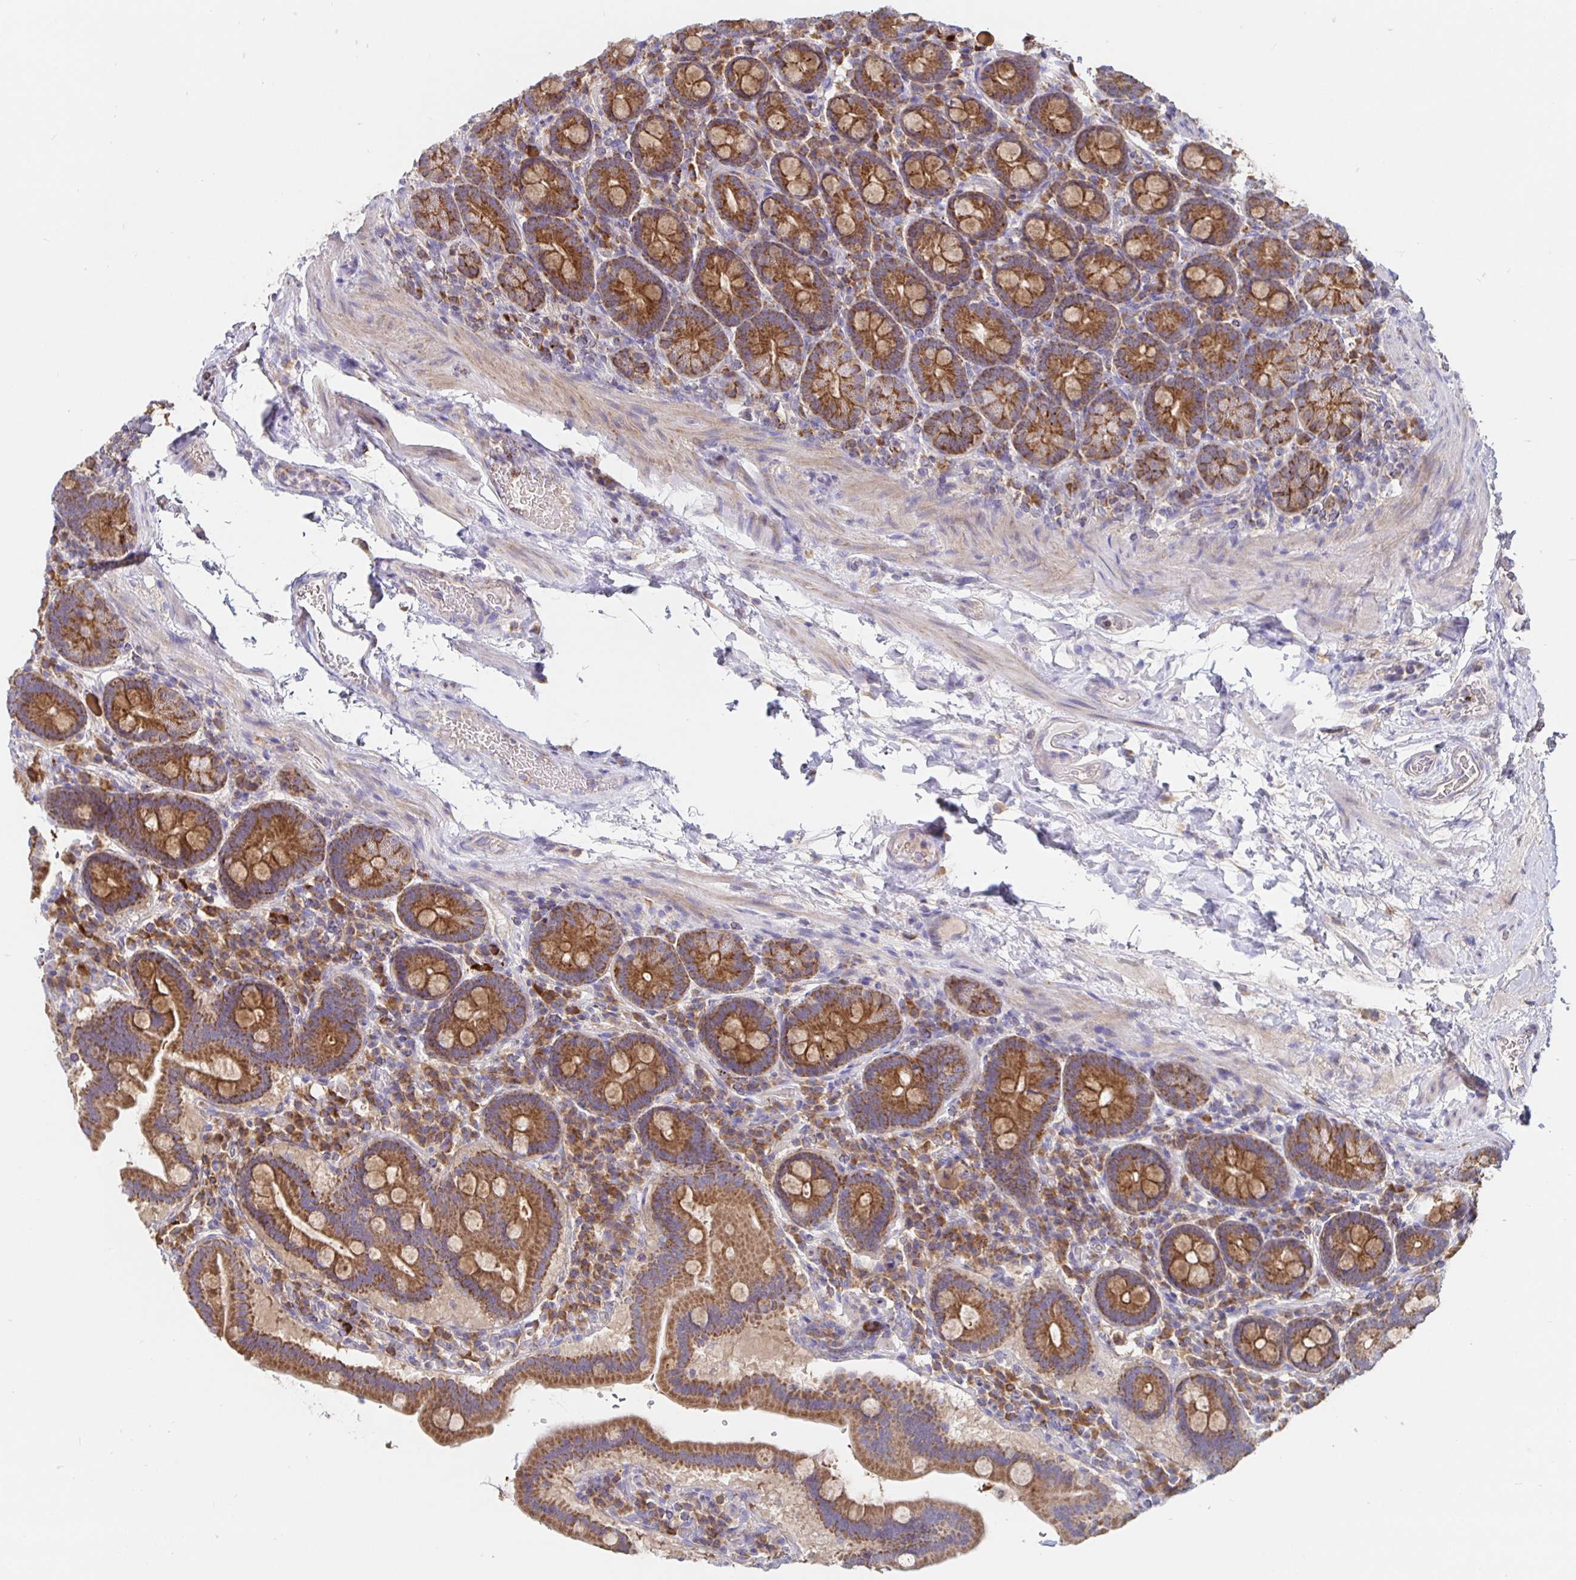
{"staining": {"intensity": "strong", "quantity": ">75%", "location": "cytoplasmic/membranous"}, "tissue": "small intestine", "cell_type": "Glandular cells", "image_type": "normal", "snomed": [{"axis": "morphology", "description": "Normal tissue, NOS"}, {"axis": "topography", "description": "Small intestine"}], "caption": "DAB immunohistochemical staining of normal small intestine demonstrates strong cytoplasmic/membranous protein expression in about >75% of glandular cells.", "gene": "PRDX3", "patient": {"sex": "male", "age": 26}}